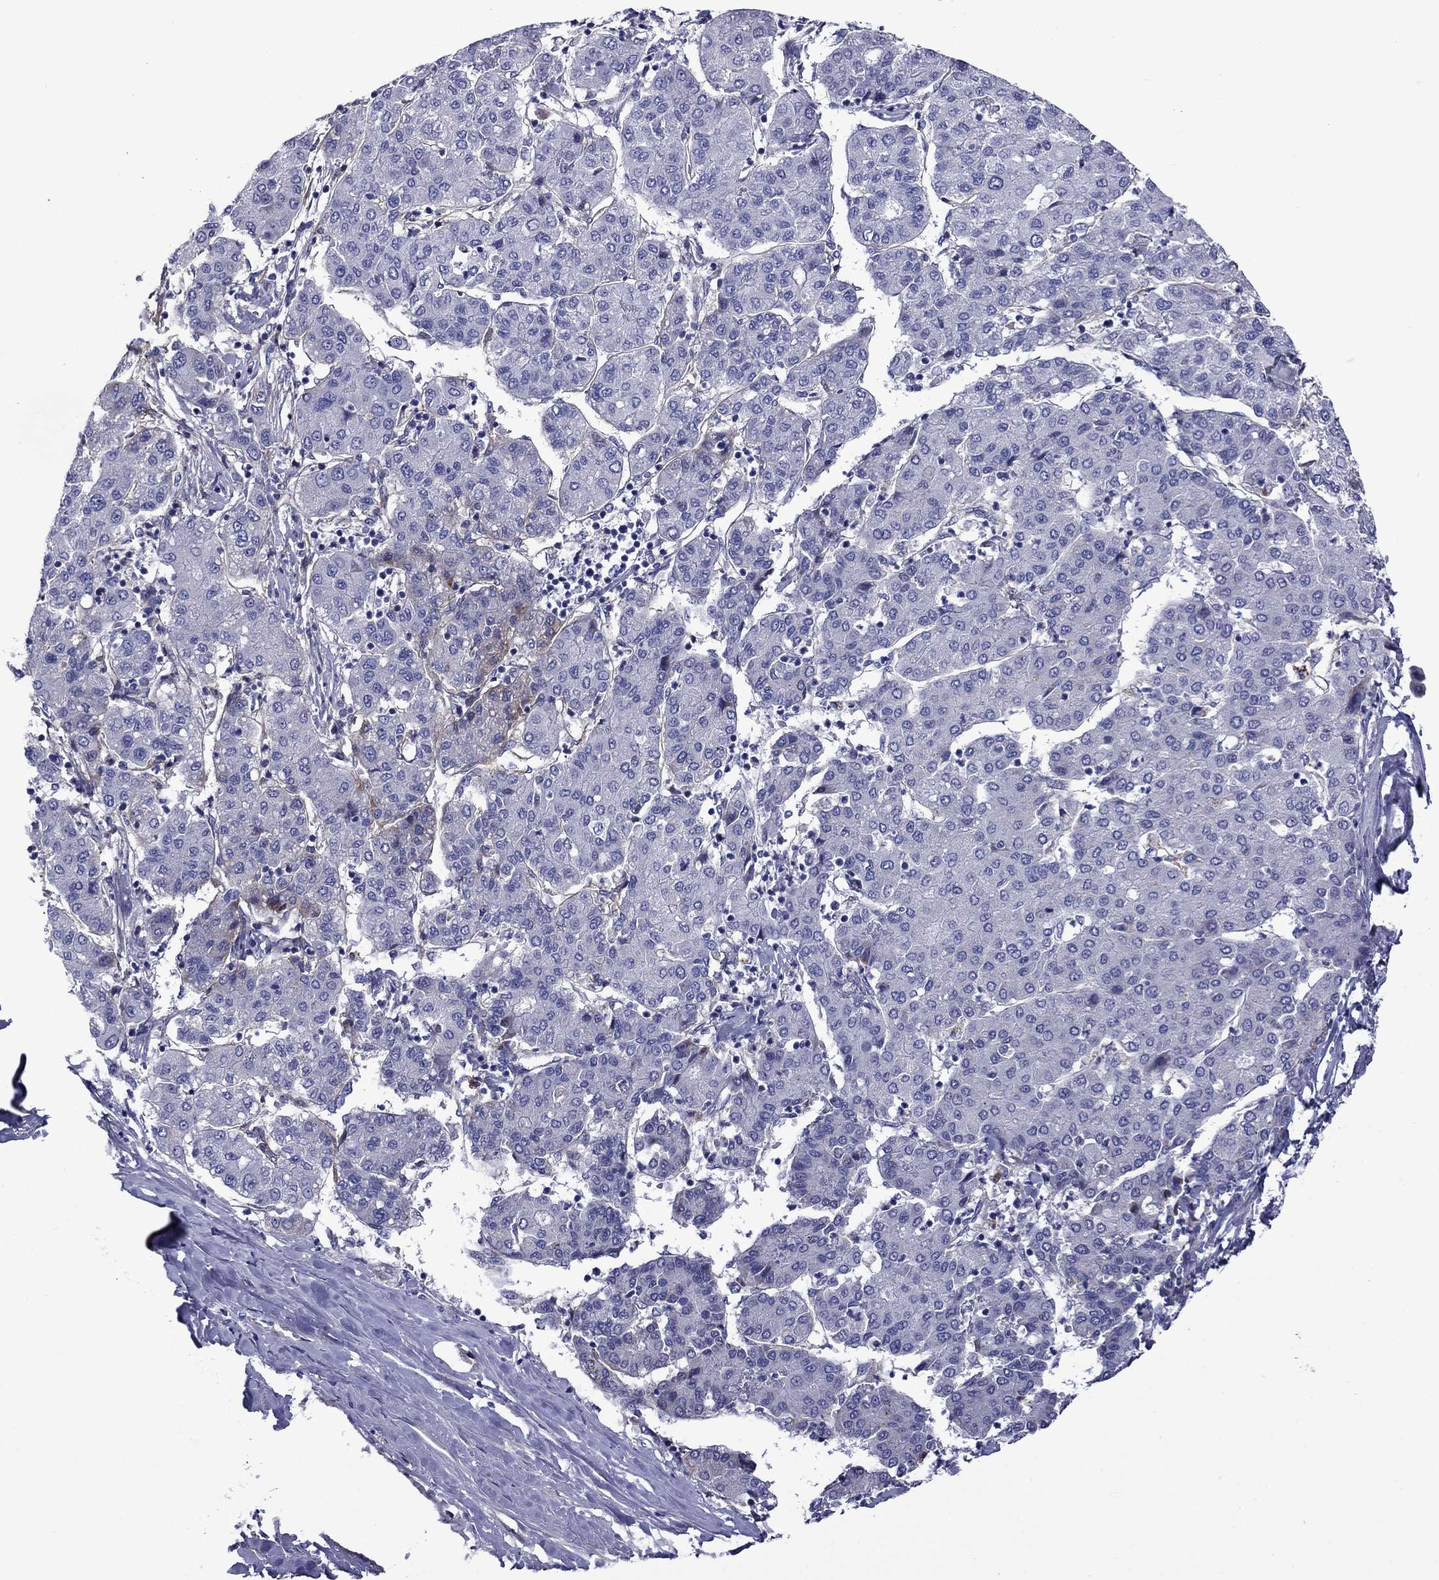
{"staining": {"intensity": "weak", "quantity": "<25%", "location": "cytoplasmic/membranous"}, "tissue": "liver cancer", "cell_type": "Tumor cells", "image_type": "cancer", "snomed": [{"axis": "morphology", "description": "Carcinoma, Hepatocellular, NOS"}, {"axis": "topography", "description": "Liver"}], "caption": "Liver cancer (hepatocellular carcinoma) was stained to show a protein in brown. There is no significant expression in tumor cells.", "gene": "HSPG2", "patient": {"sex": "male", "age": 65}}